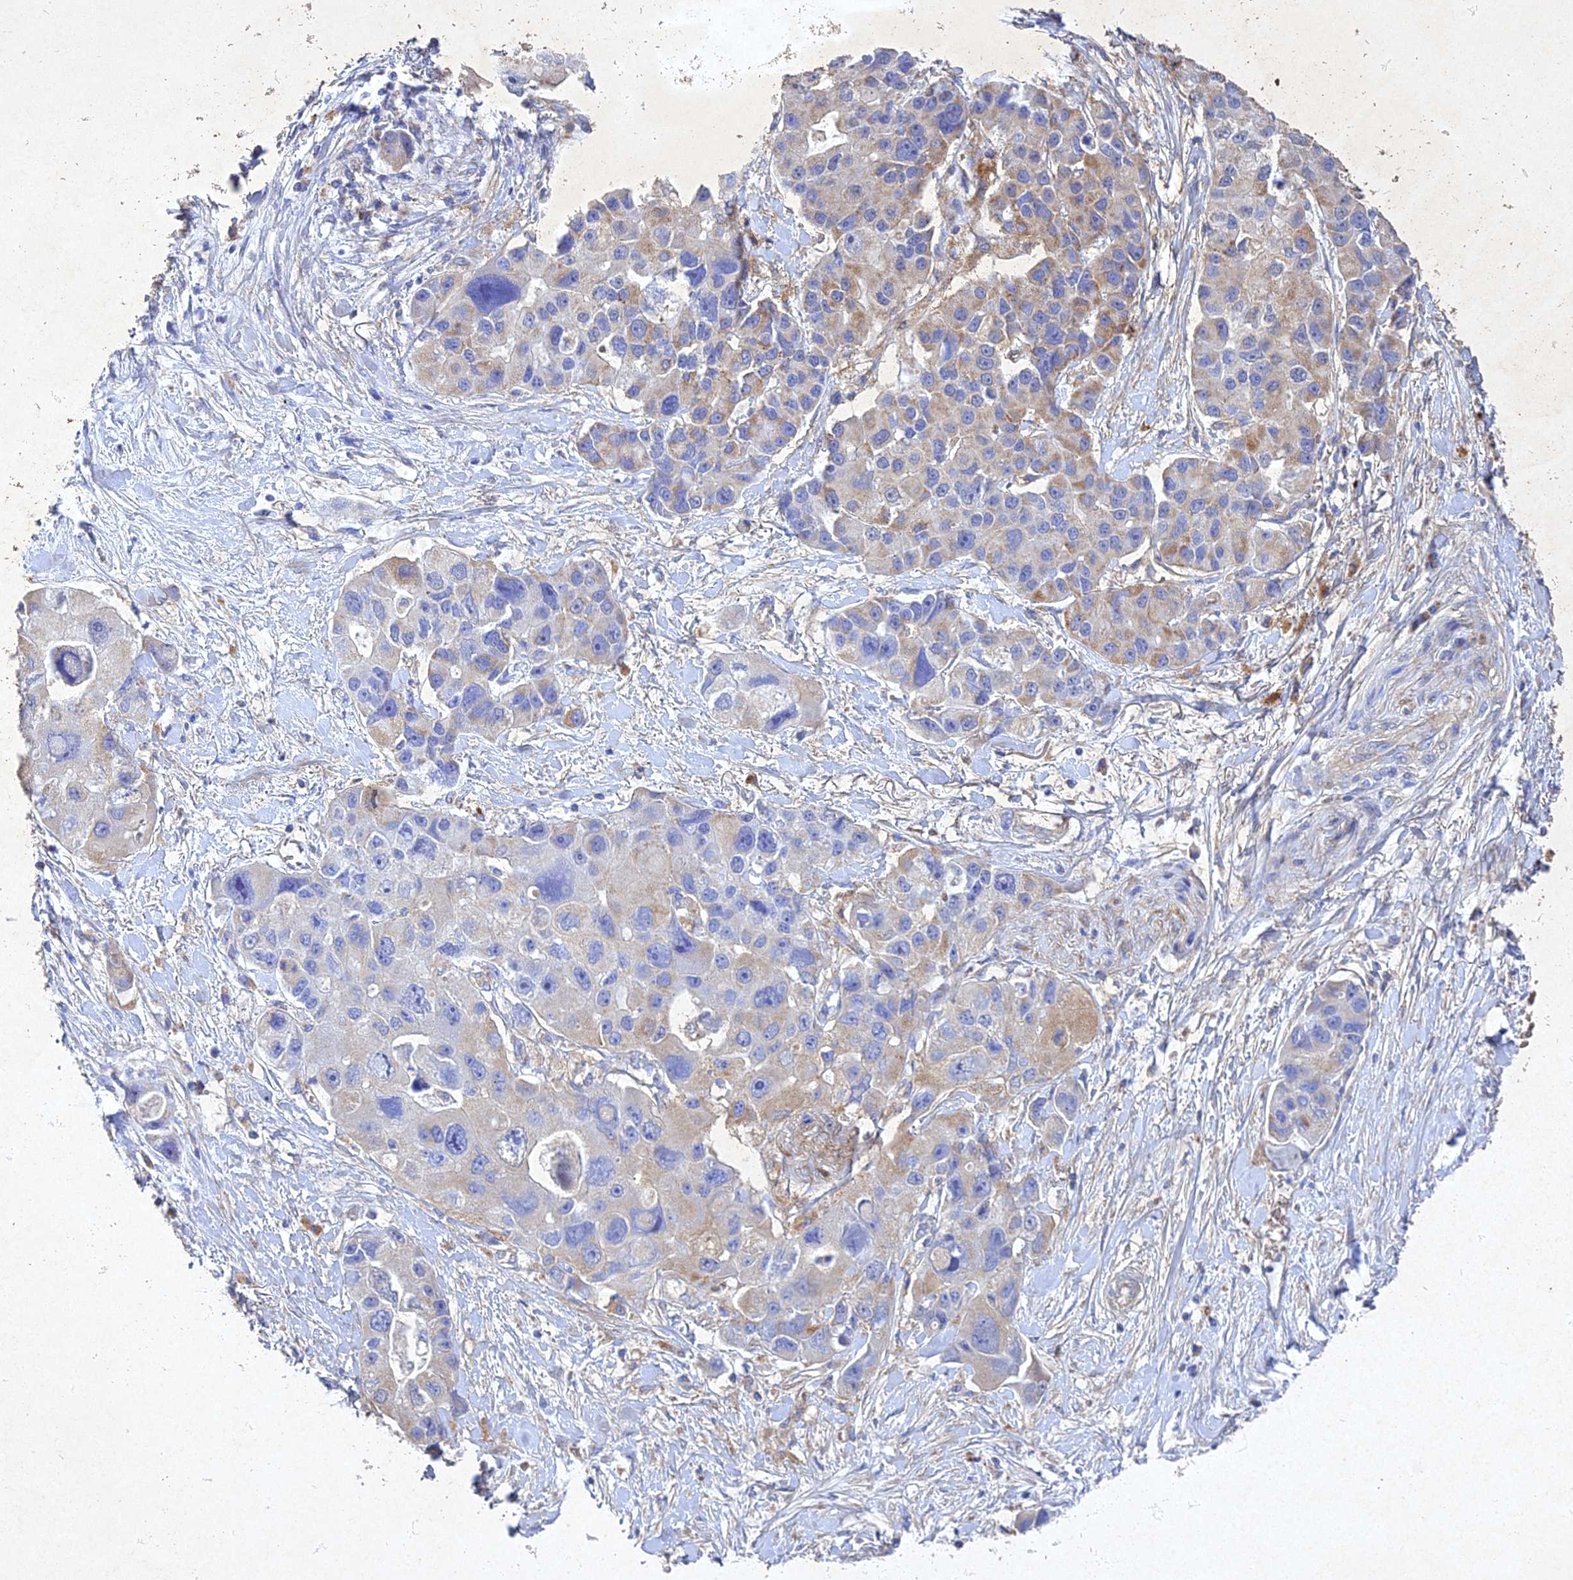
{"staining": {"intensity": "moderate", "quantity": "<25%", "location": "cytoplasmic/membranous"}, "tissue": "lung cancer", "cell_type": "Tumor cells", "image_type": "cancer", "snomed": [{"axis": "morphology", "description": "Adenocarcinoma, NOS"}, {"axis": "topography", "description": "Lung"}], "caption": "A brown stain labels moderate cytoplasmic/membranous staining of a protein in human lung cancer tumor cells. The protein of interest is stained brown, and the nuclei are stained in blue (DAB (3,3'-diaminobenzidine) IHC with brightfield microscopy, high magnification).", "gene": "NDUFV1", "patient": {"sex": "female", "age": 54}}